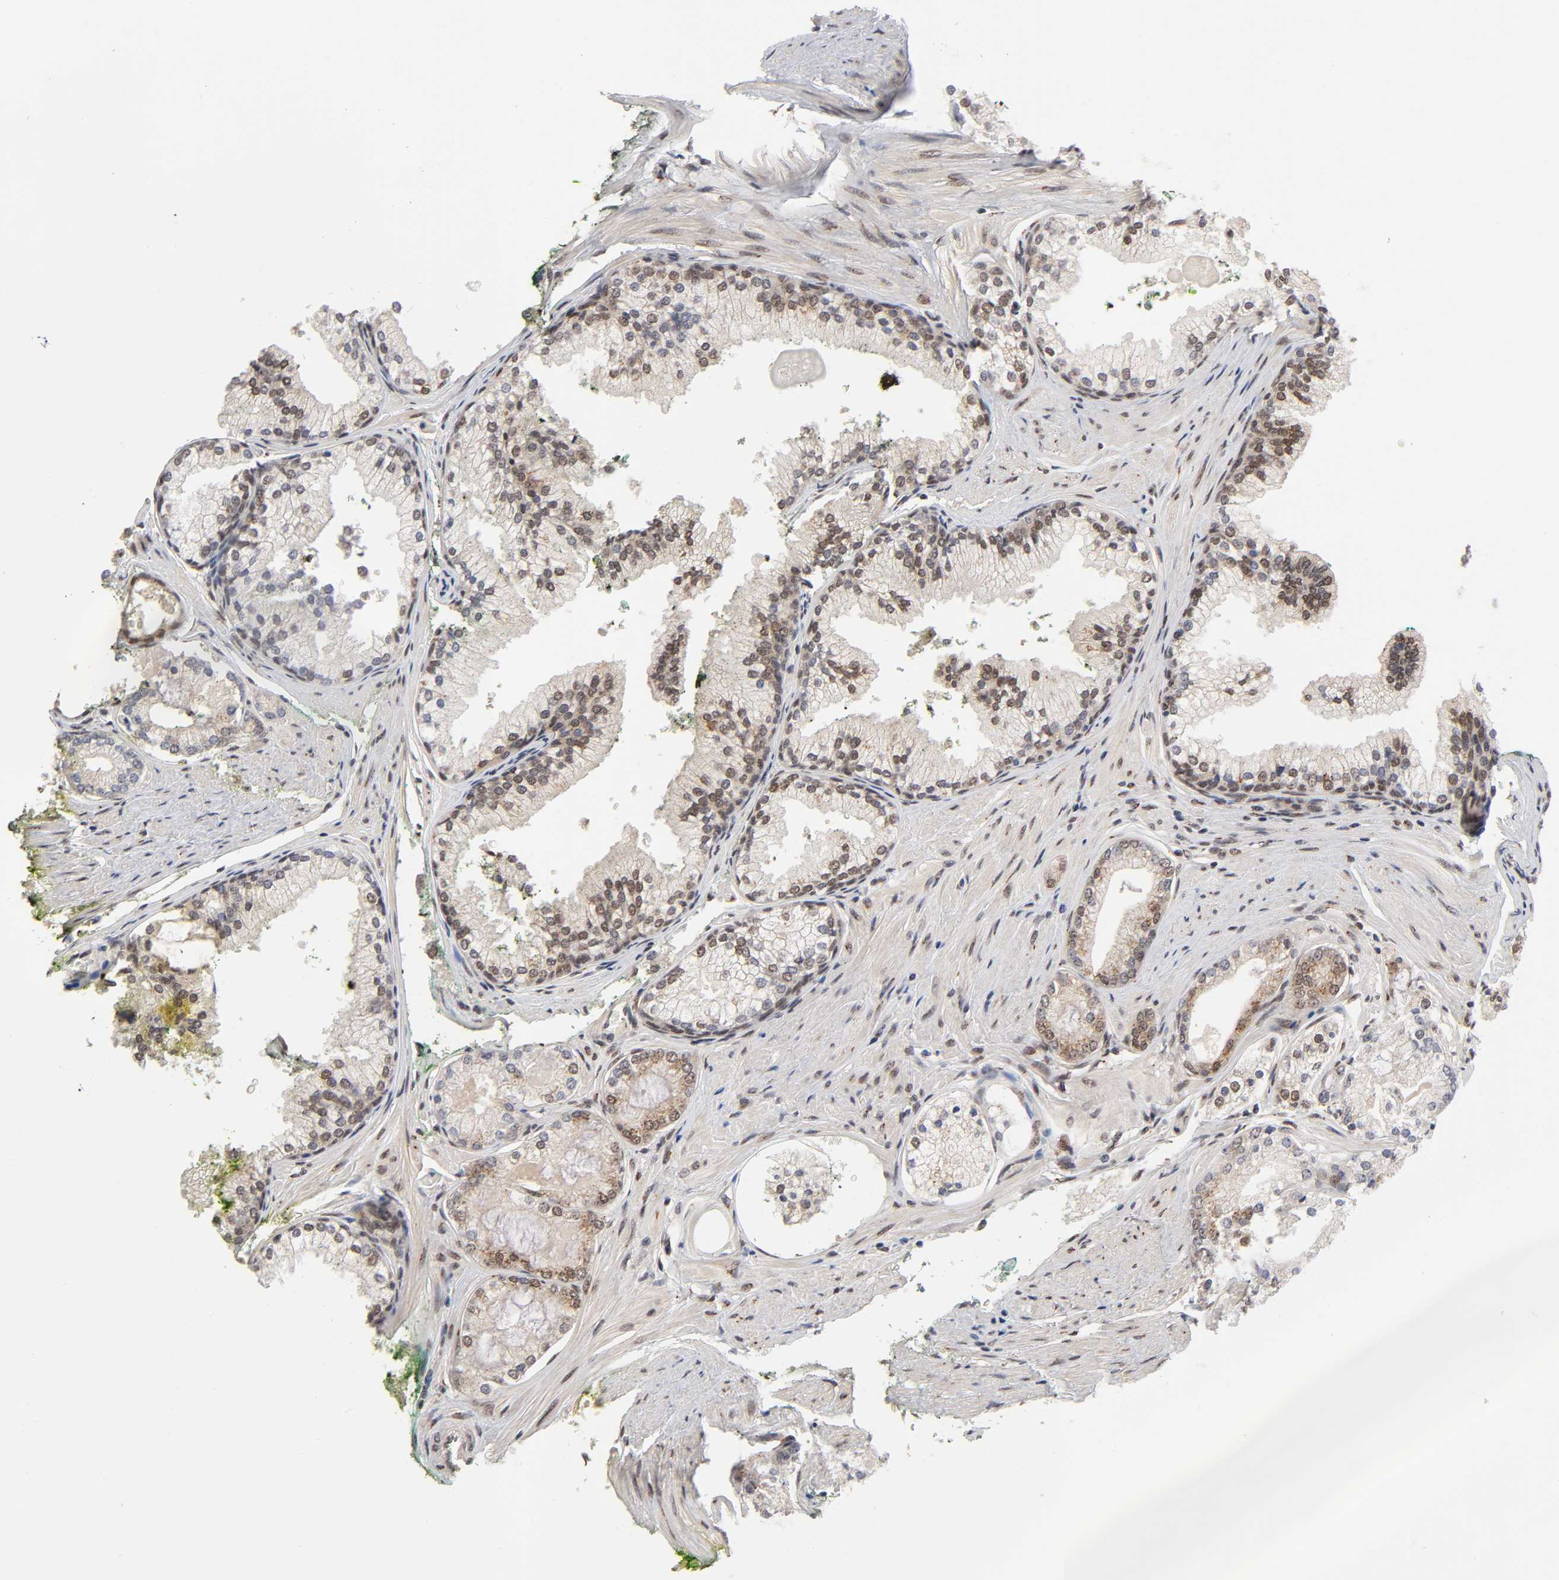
{"staining": {"intensity": "moderate", "quantity": ">75%", "location": "cytoplasmic/membranous,nuclear"}, "tissue": "prostate cancer", "cell_type": "Tumor cells", "image_type": "cancer", "snomed": [{"axis": "morphology", "description": "Adenocarcinoma, Low grade"}, {"axis": "topography", "description": "Prostate"}], "caption": "Prostate cancer tissue shows moderate cytoplasmic/membranous and nuclear positivity in about >75% of tumor cells, visualized by immunohistochemistry.", "gene": "EP300", "patient": {"sex": "male", "age": 71}}